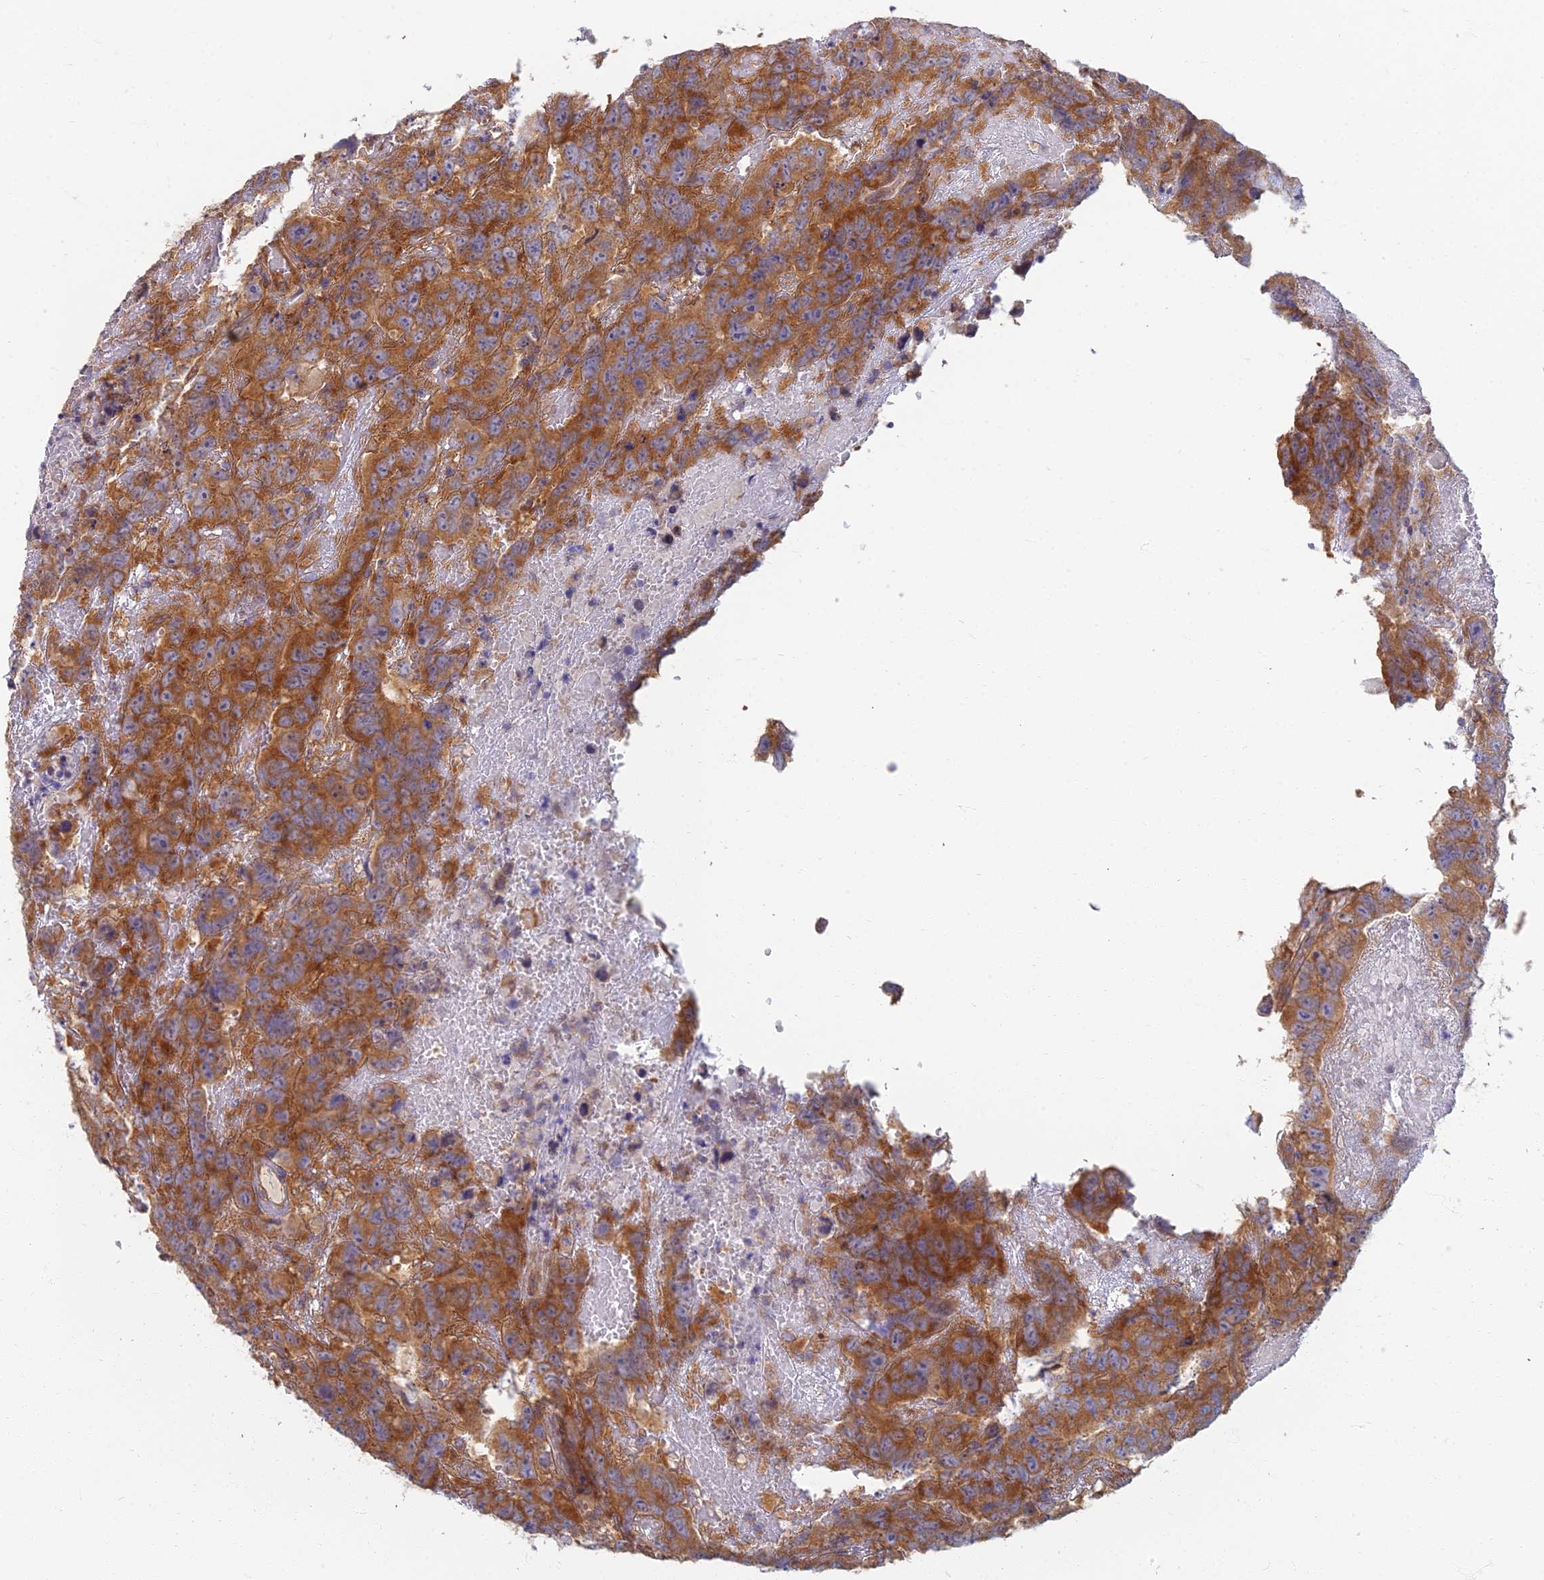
{"staining": {"intensity": "moderate", "quantity": "25%-75%", "location": "cytoplasmic/membranous"}, "tissue": "testis cancer", "cell_type": "Tumor cells", "image_type": "cancer", "snomed": [{"axis": "morphology", "description": "Carcinoma, Embryonal, NOS"}, {"axis": "topography", "description": "Testis"}], "caption": "Moderate cytoplasmic/membranous staining for a protein is present in approximately 25%-75% of tumor cells of embryonal carcinoma (testis) using IHC.", "gene": "RBSN", "patient": {"sex": "male", "age": 45}}